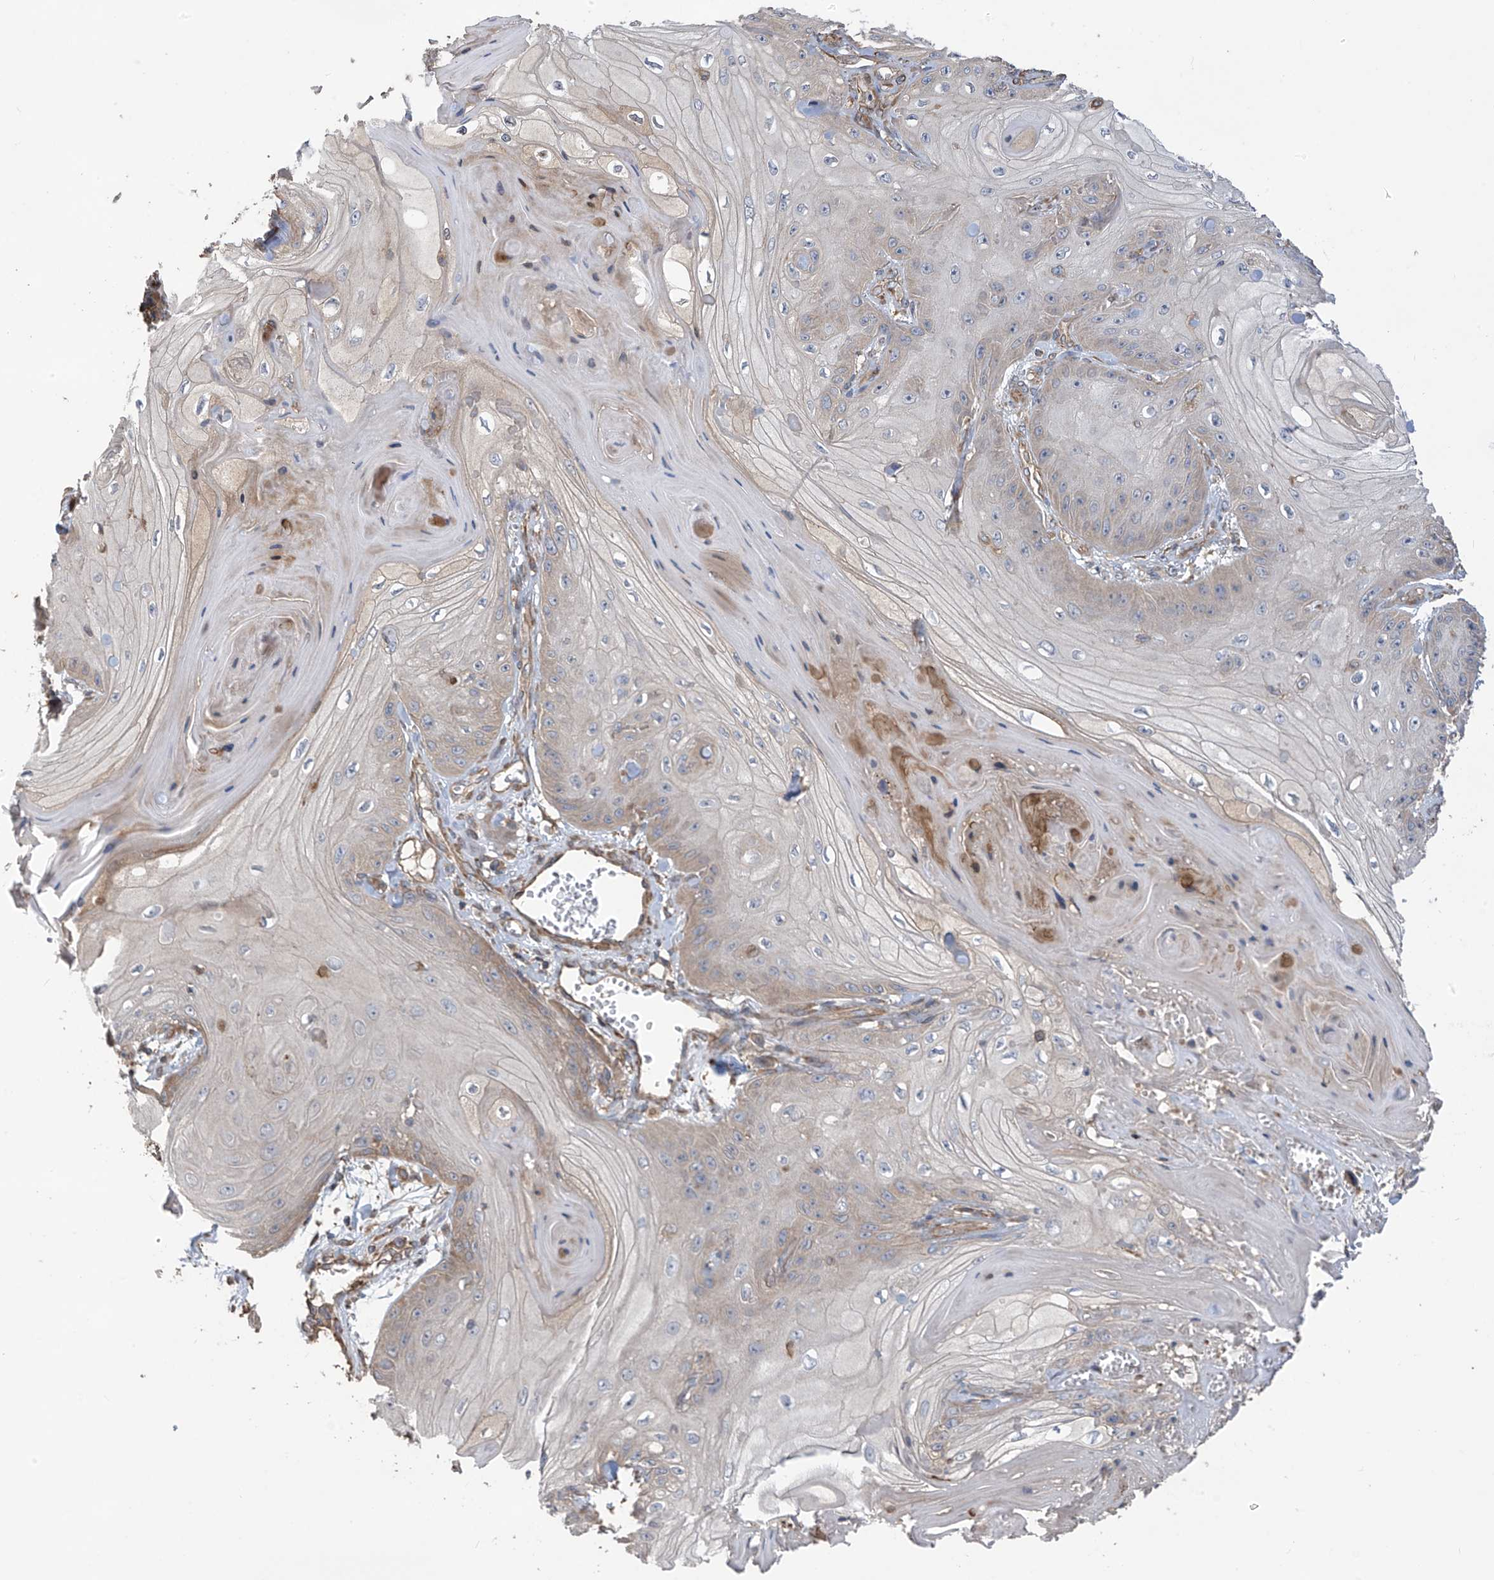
{"staining": {"intensity": "weak", "quantity": "<25%", "location": "cytoplasmic/membranous"}, "tissue": "skin cancer", "cell_type": "Tumor cells", "image_type": "cancer", "snomed": [{"axis": "morphology", "description": "Squamous cell carcinoma, NOS"}, {"axis": "topography", "description": "Skin"}], "caption": "Immunohistochemistry of human skin cancer displays no staining in tumor cells. Nuclei are stained in blue.", "gene": "PHACTR4", "patient": {"sex": "male", "age": 74}}